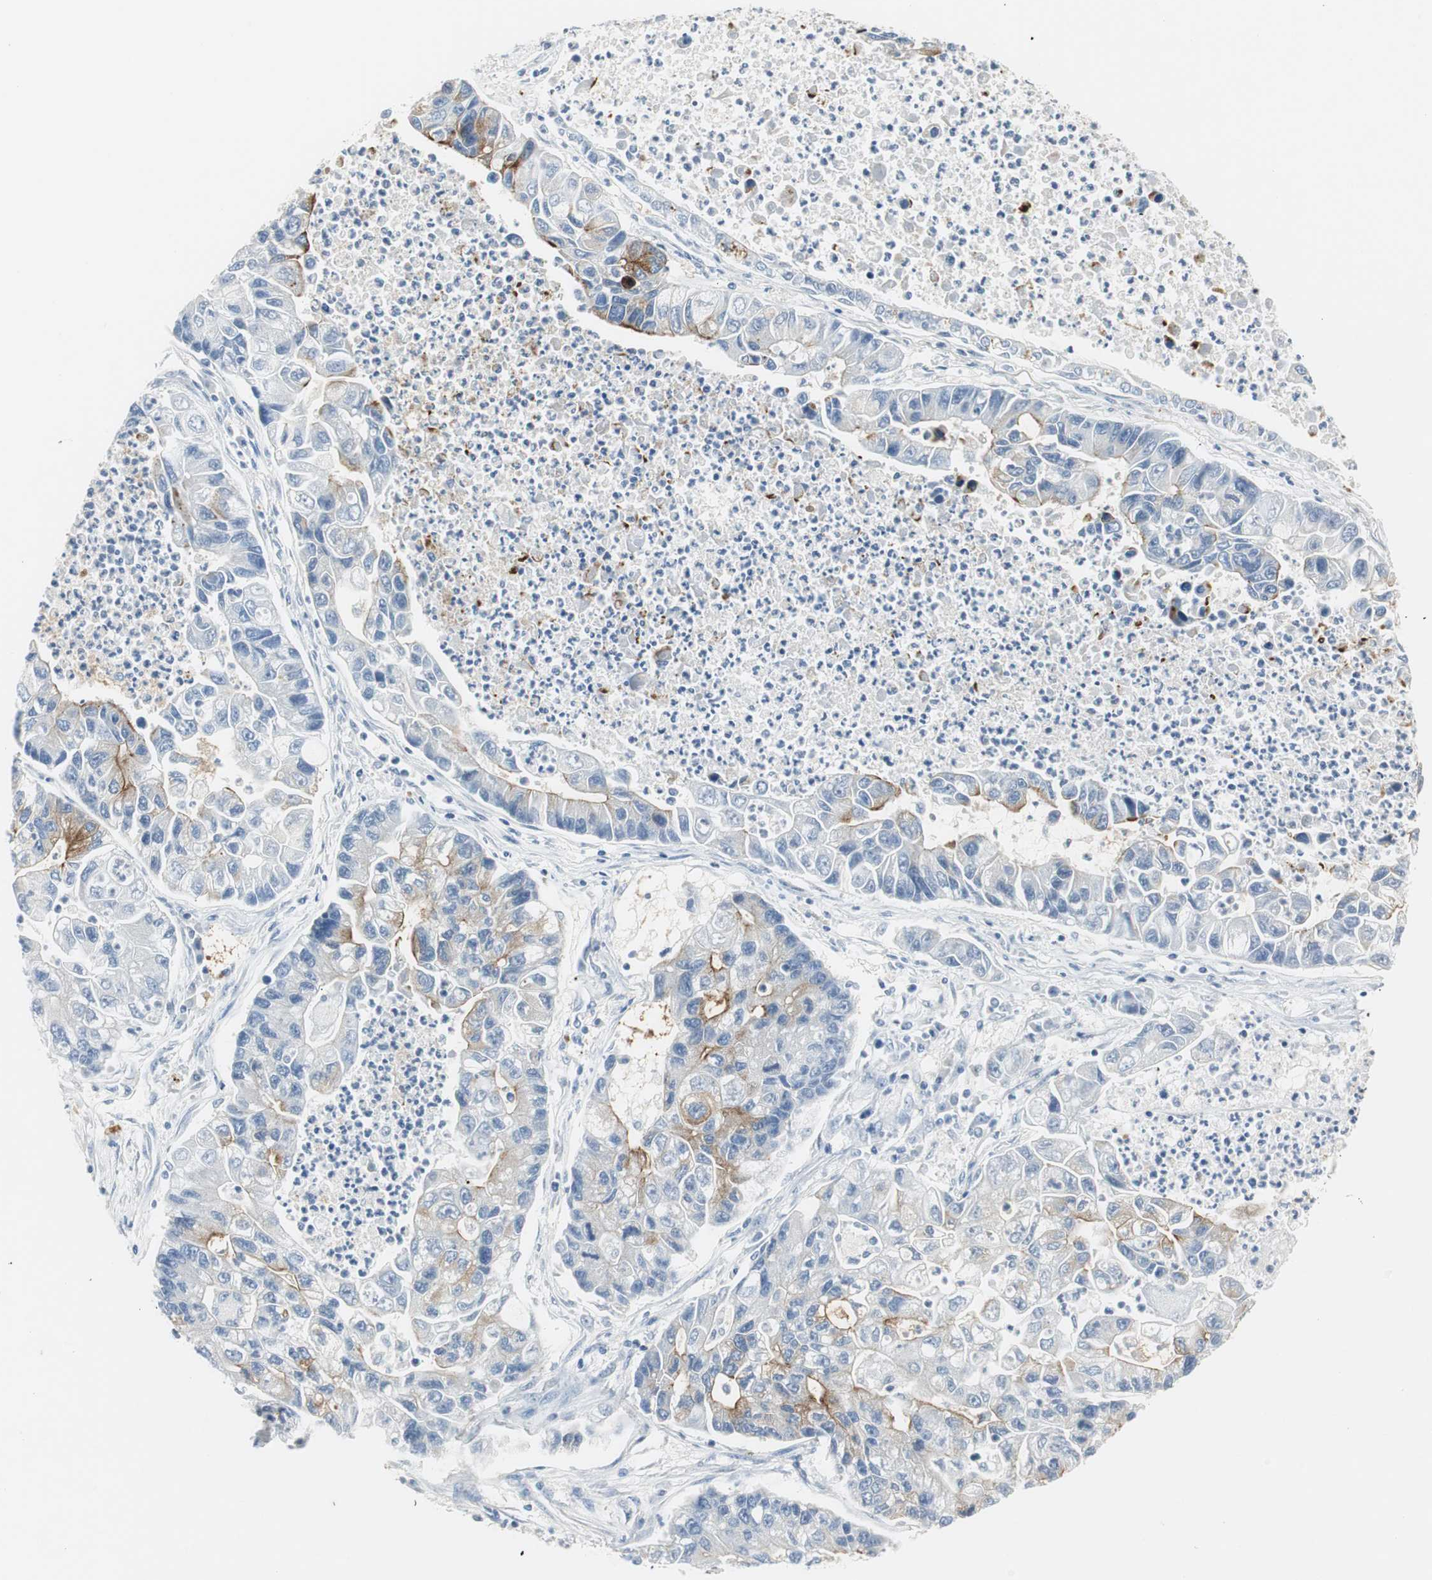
{"staining": {"intensity": "moderate", "quantity": "<25%", "location": "cytoplasmic/membranous"}, "tissue": "lung cancer", "cell_type": "Tumor cells", "image_type": "cancer", "snomed": [{"axis": "morphology", "description": "Adenocarcinoma, NOS"}, {"axis": "topography", "description": "Lung"}], "caption": "Tumor cells exhibit low levels of moderate cytoplasmic/membranous staining in about <25% of cells in lung adenocarcinoma. Using DAB (brown) and hematoxylin (blue) stains, captured at high magnification using brightfield microscopy.", "gene": "LRP2", "patient": {"sex": "female", "age": 51}}